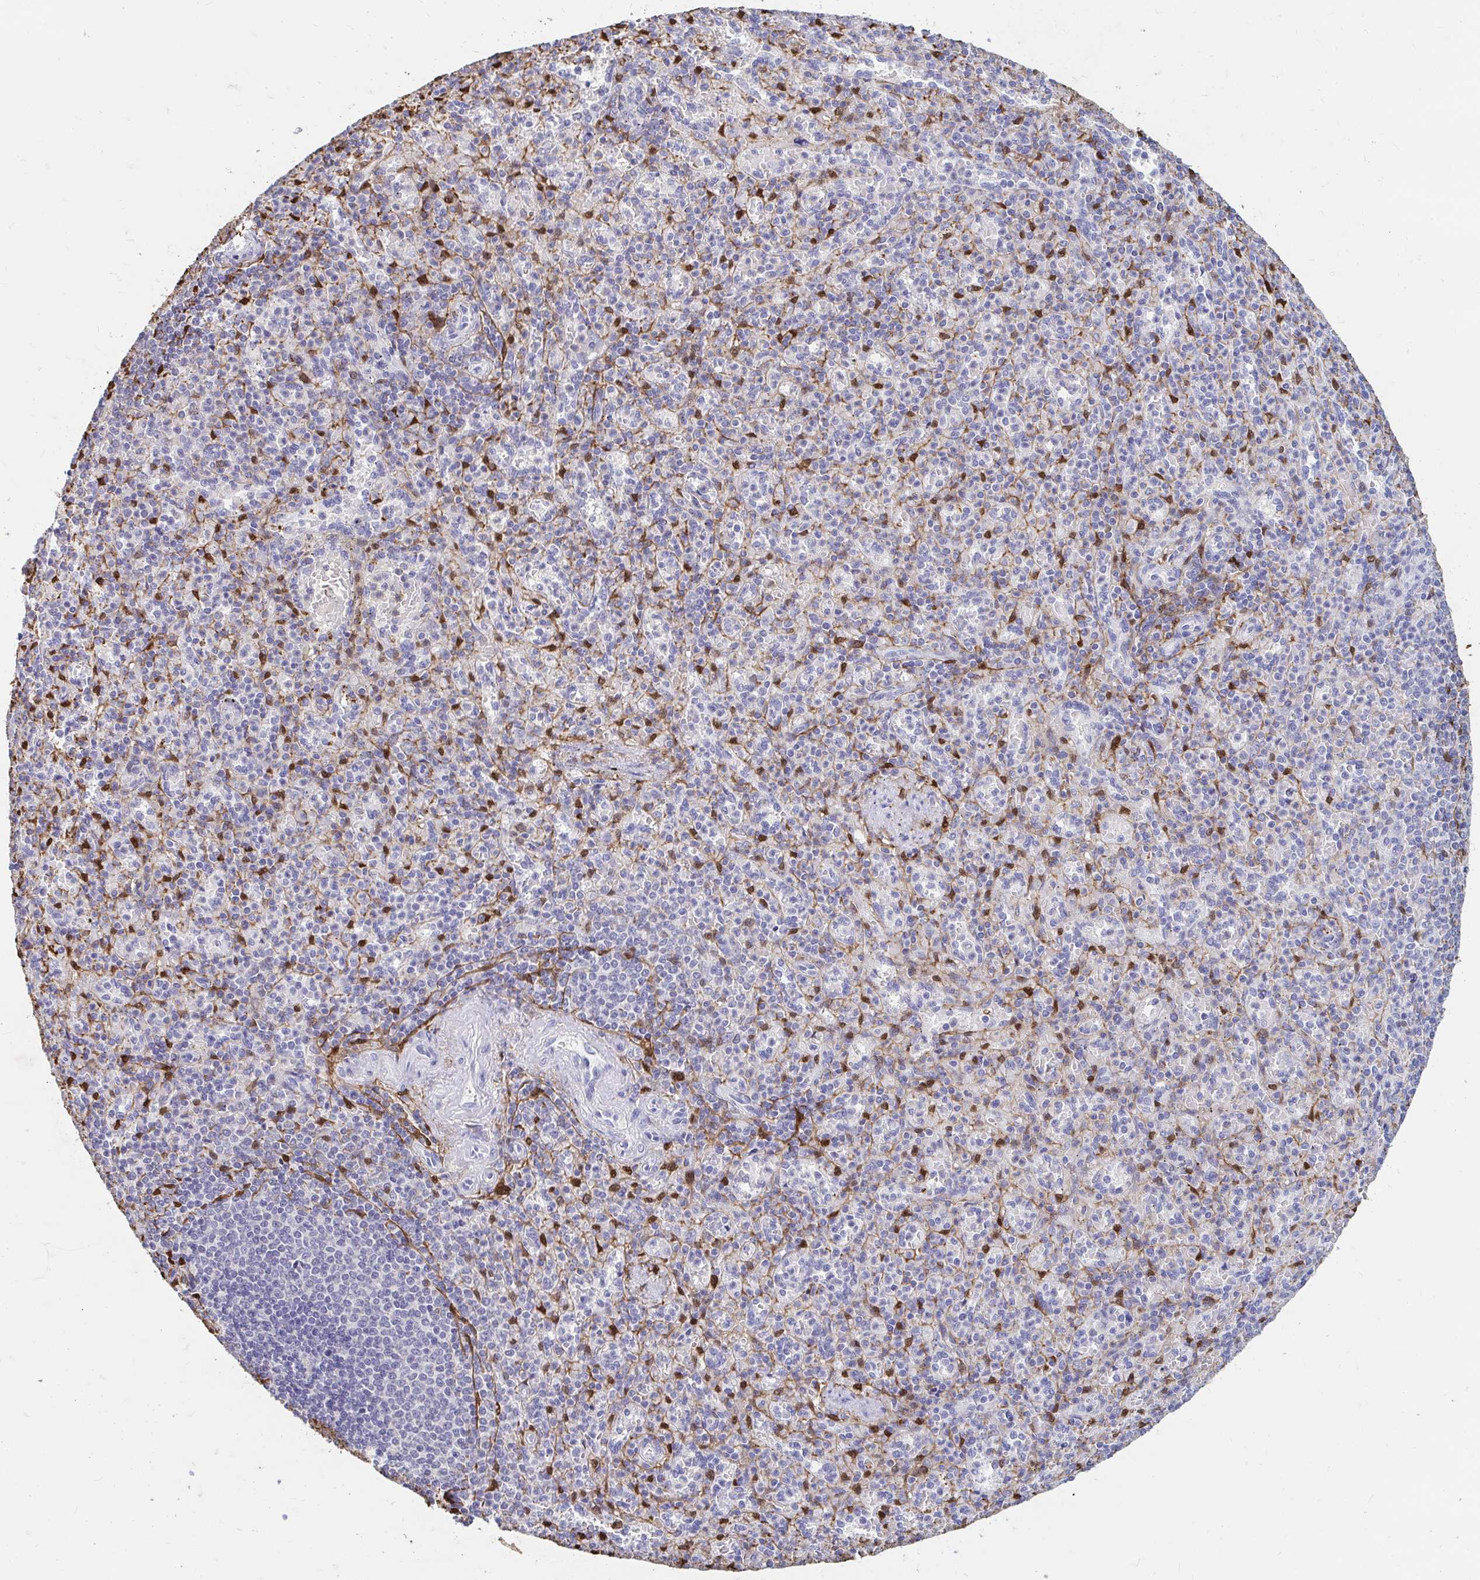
{"staining": {"intensity": "negative", "quantity": "none", "location": "none"}, "tissue": "spleen", "cell_type": "Cells in red pulp", "image_type": "normal", "snomed": [{"axis": "morphology", "description": "Normal tissue, NOS"}, {"axis": "topography", "description": "Spleen"}], "caption": "Immunohistochemistry (IHC) image of benign human spleen stained for a protein (brown), which reveals no staining in cells in red pulp. The staining is performed using DAB (3,3'-diaminobenzidine) brown chromogen with nuclei counter-stained in using hematoxylin.", "gene": "ADH1A", "patient": {"sex": "female", "age": 74}}